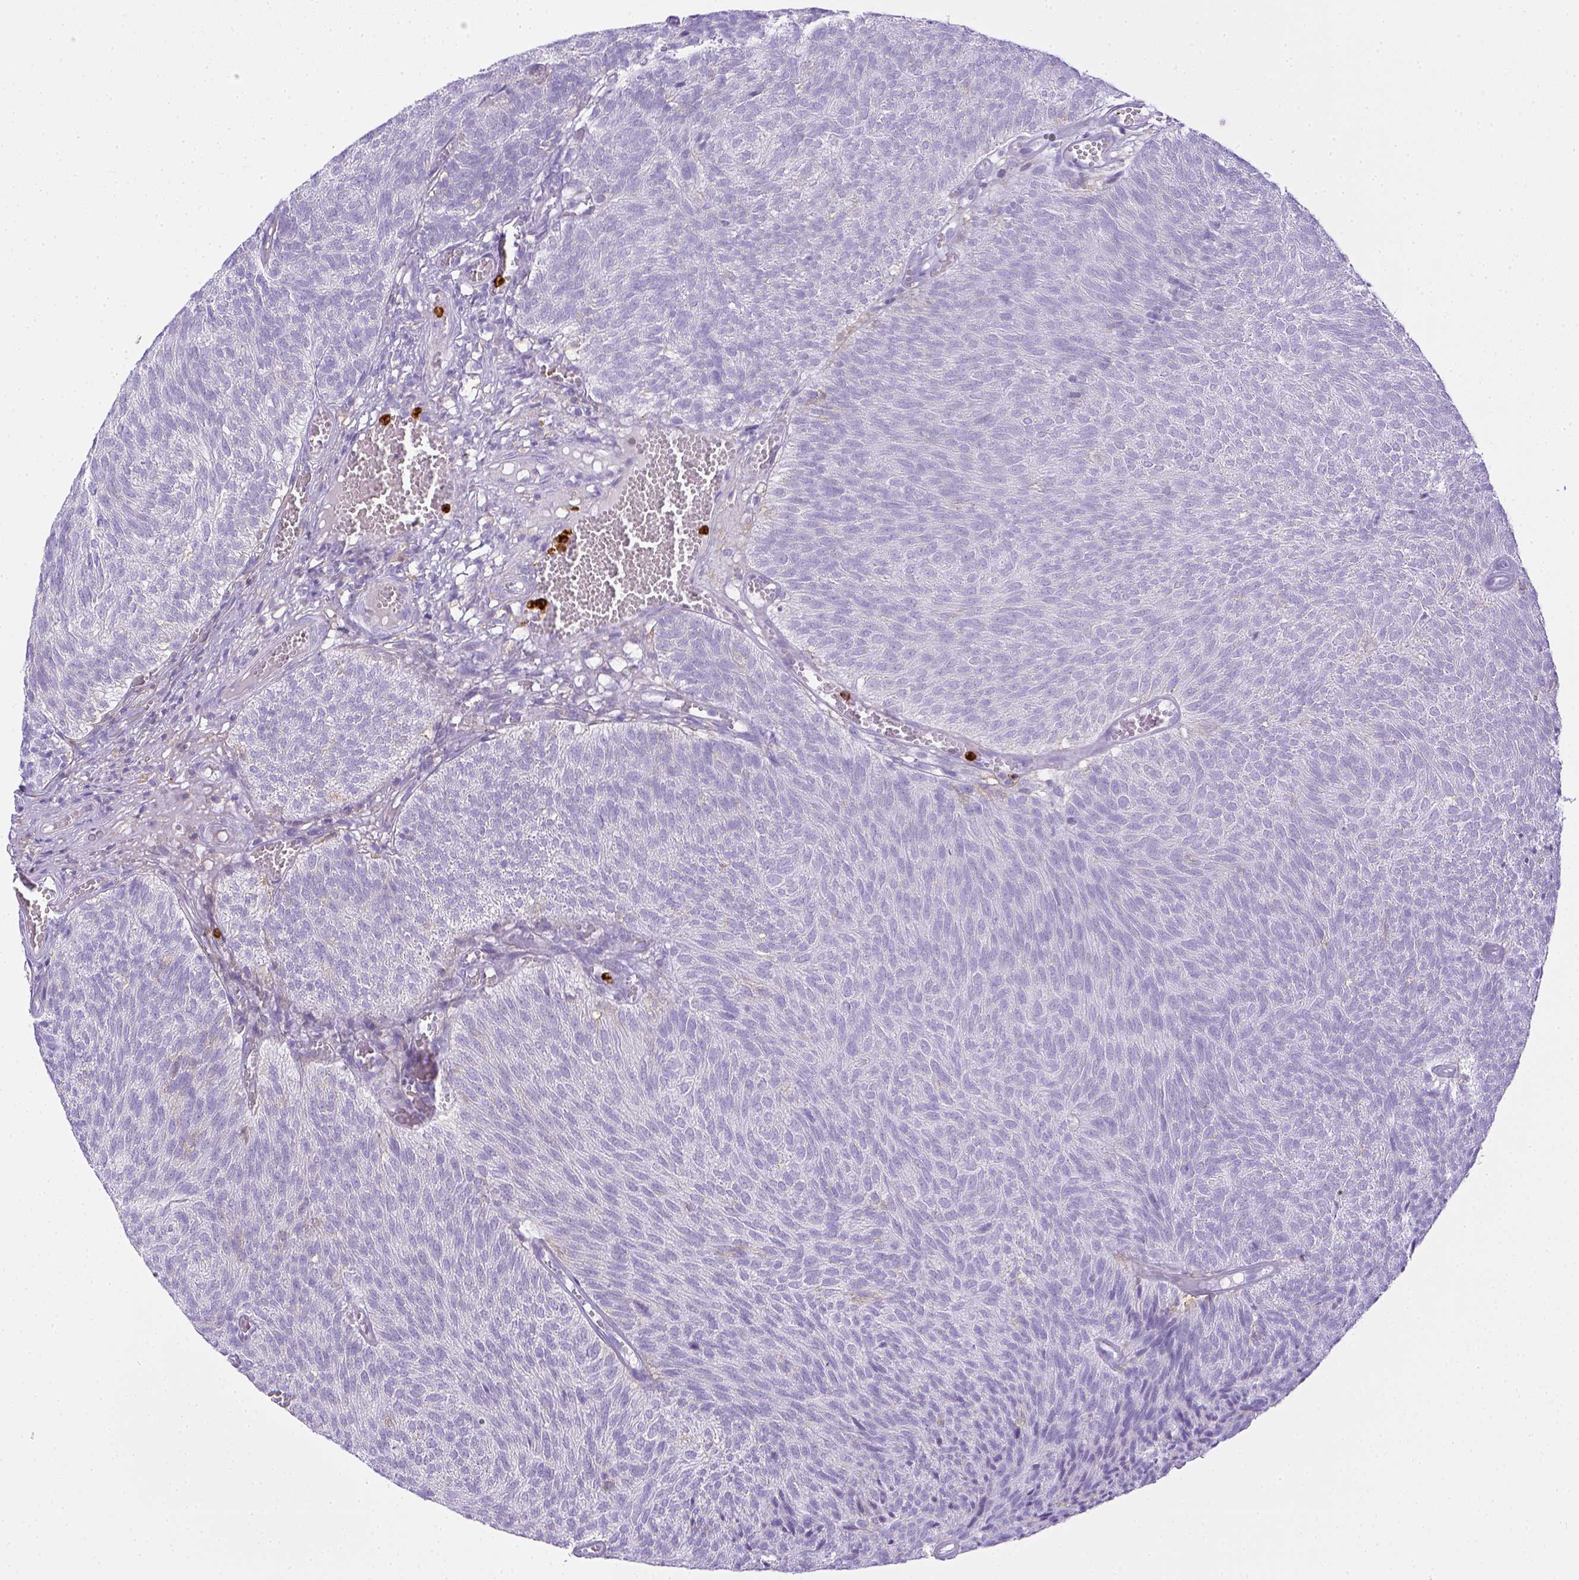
{"staining": {"intensity": "negative", "quantity": "none", "location": "none"}, "tissue": "urothelial cancer", "cell_type": "Tumor cells", "image_type": "cancer", "snomed": [{"axis": "morphology", "description": "Urothelial carcinoma, Low grade"}, {"axis": "topography", "description": "Urinary bladder"}], "caption": "This is a histopathology image of immunohistochemistry staining of low-grade urothelial carcinoma, which shows no staining in tumor cells. Nuclei are stained in blue.", "gene": "ITGAM", "patient": {"sex": "male", "age": 77}}